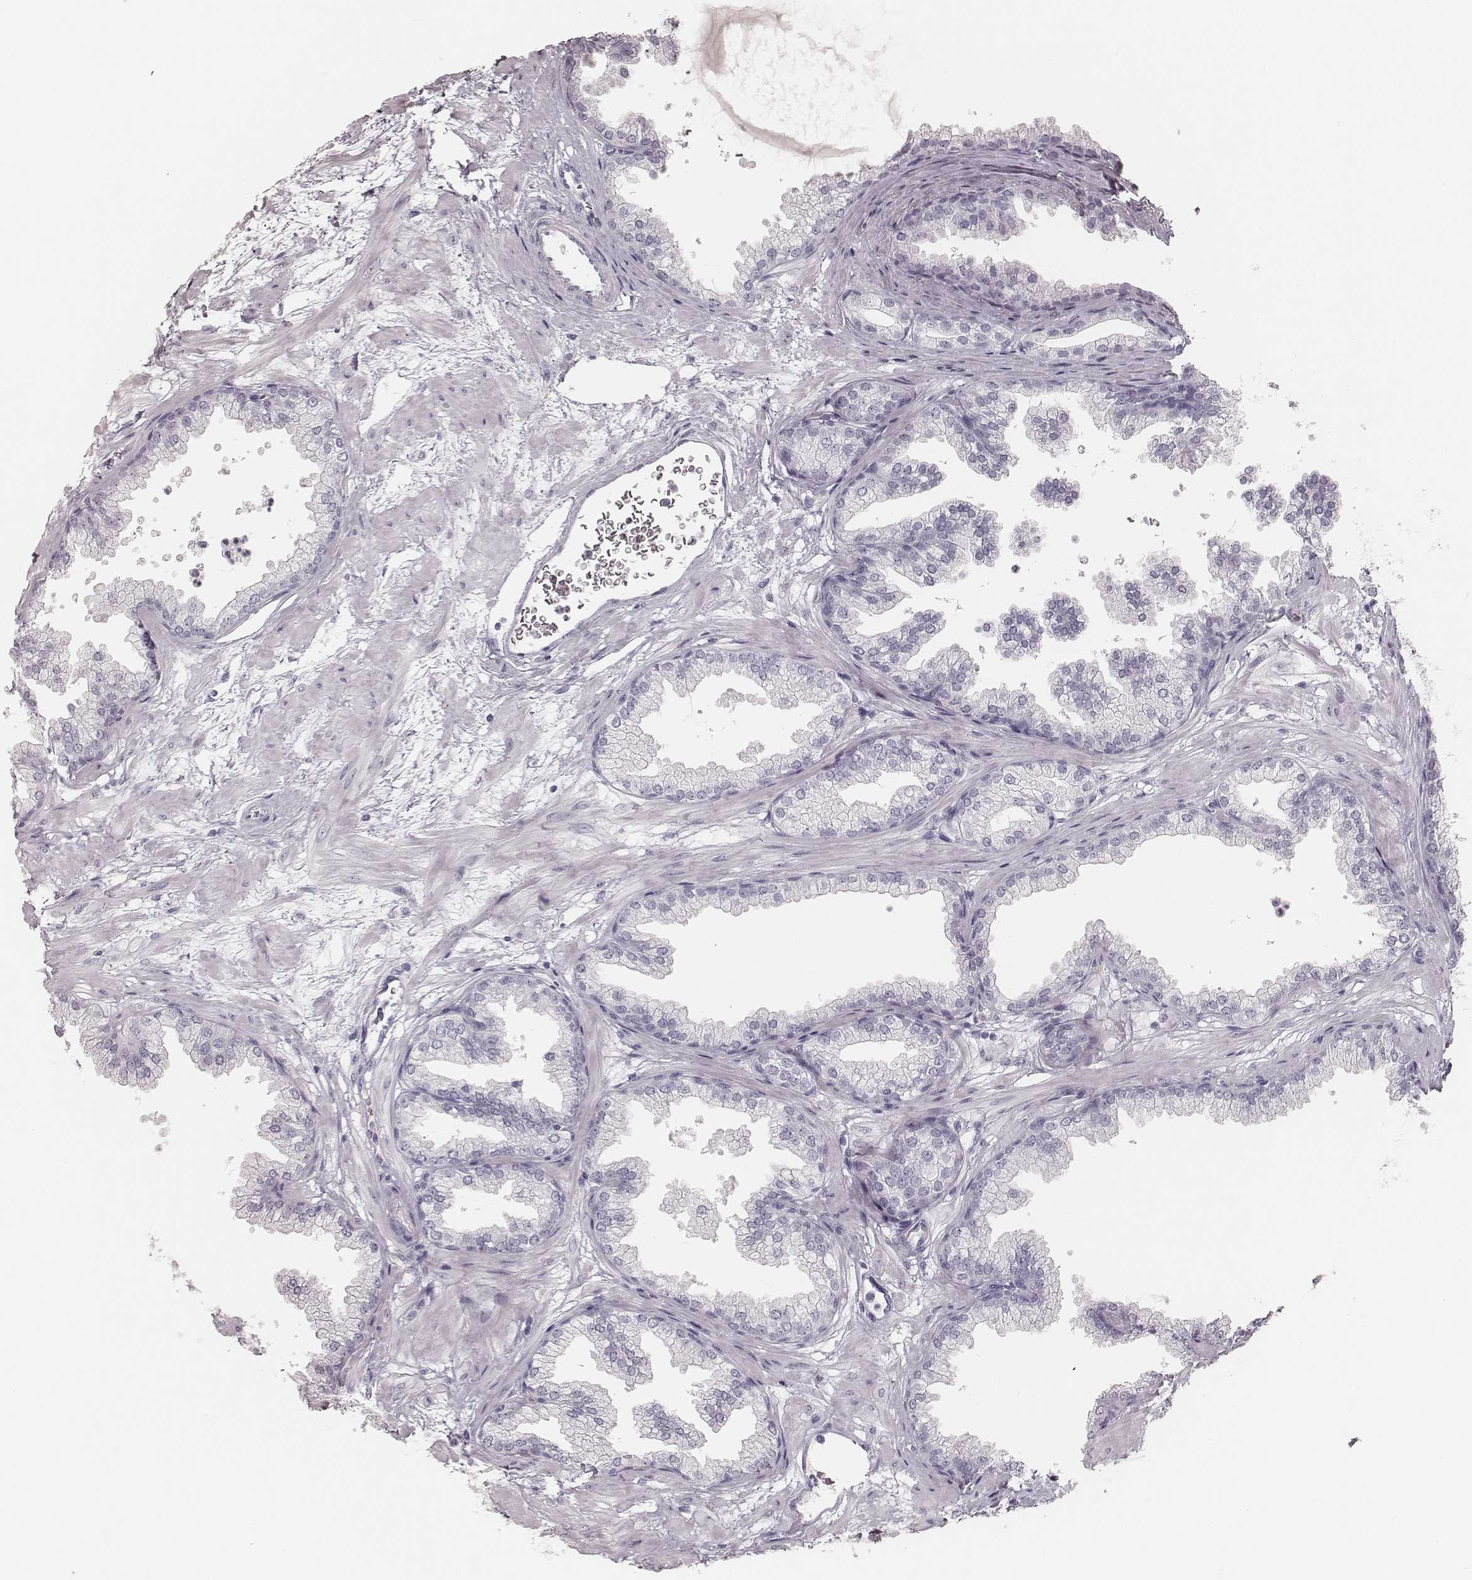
{"staining": {"intensity": "negative", "quantity": "none", "location": "none"}, "tissue": "prostate", "cell_type": "Glandular cells", "image_type": "normal", "snomed": [{"axis": "morphology", "description": "Normal tissue, NOS"}, {"axis": "topography", "description": "Prostate"}], "caption": "Human prostate stained for a protein using immunohistochemistry exhibits no staining in glandular cells.", "gene": "KRT82", "patient": {"sex": "male", "age": 37}}